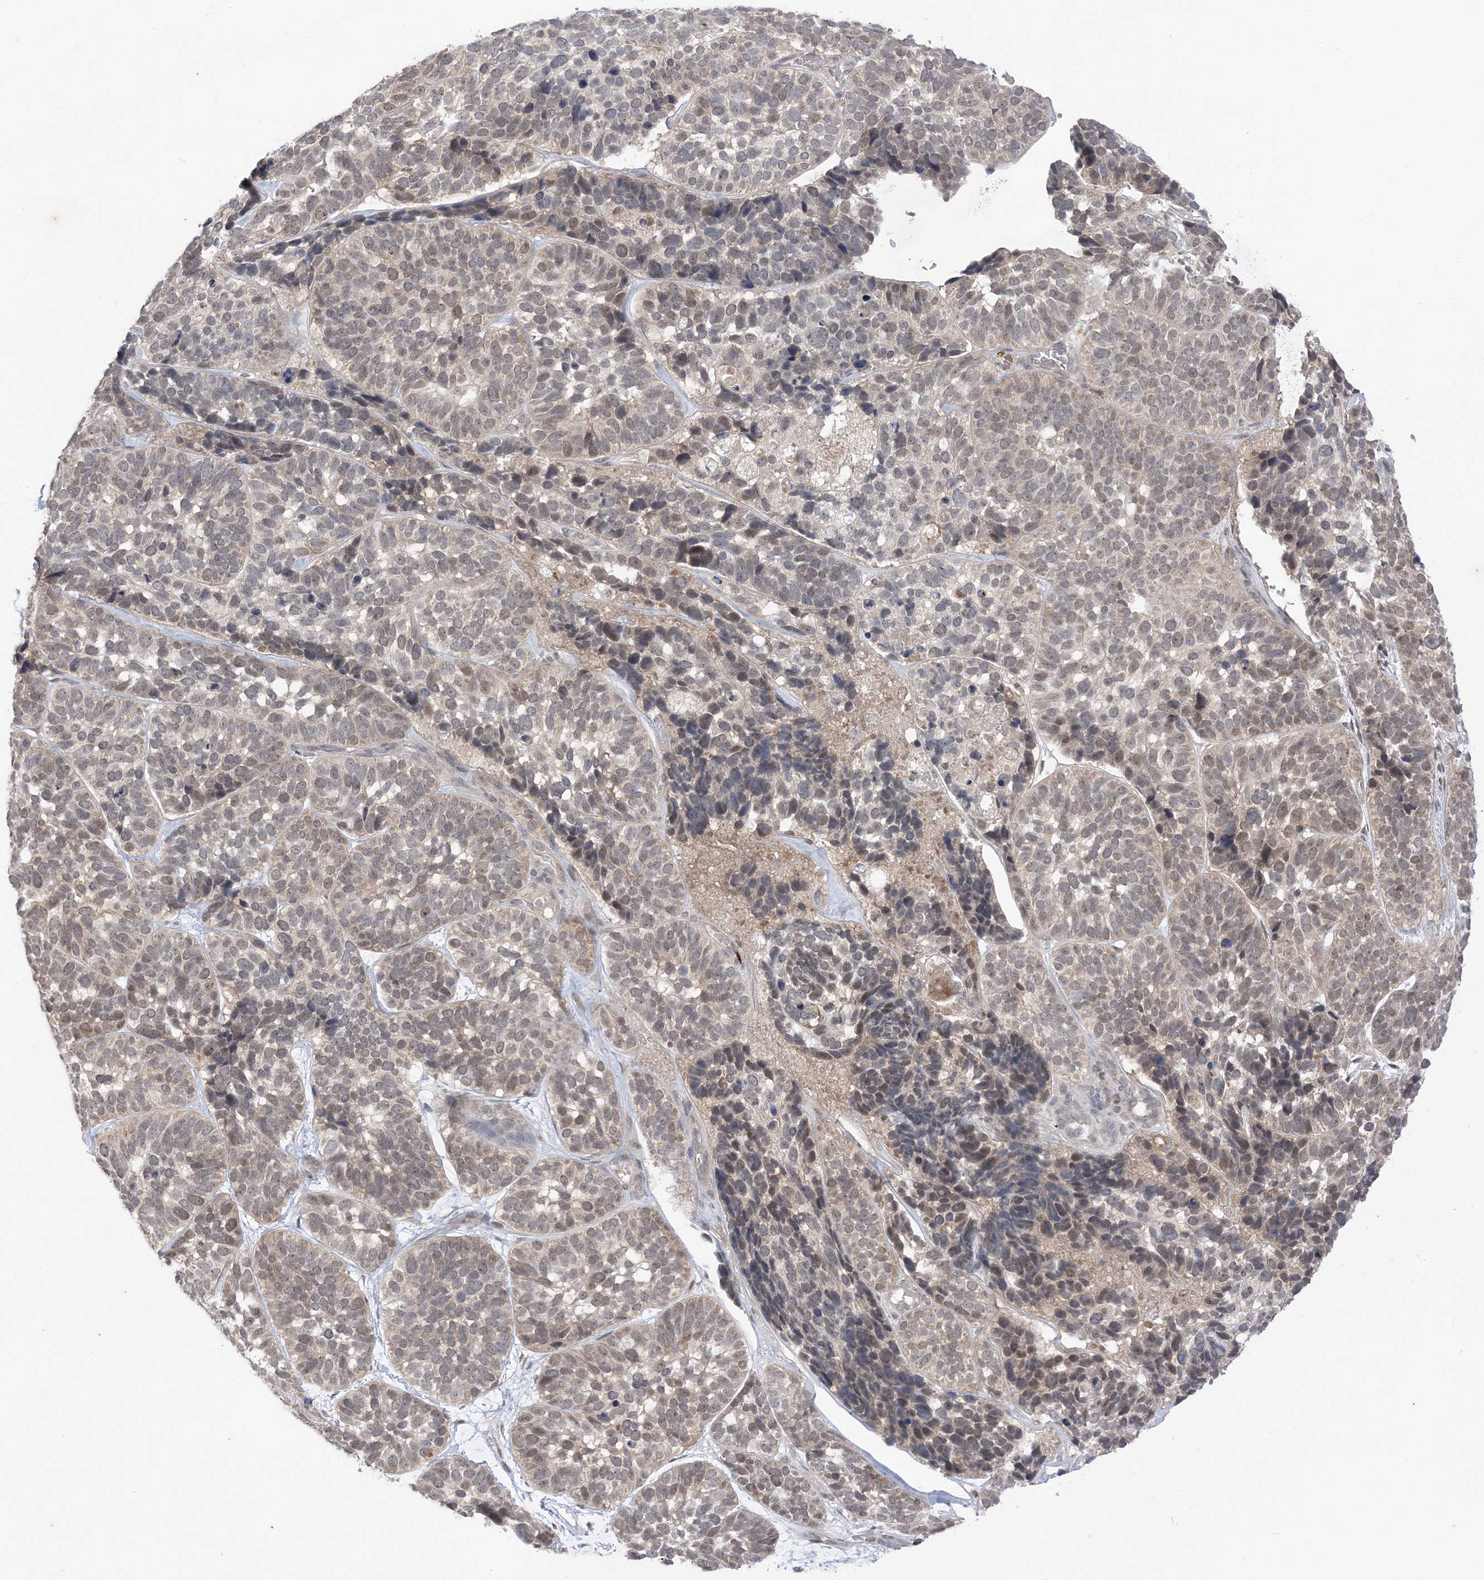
{"staining": {"intensity": "weak", "quantity": "25%-75%", "location": "nuclear"}, "tissue": "skin cancer", "cell_type": "Tumor cells", "image_type": "cancer", "snomed": [{"axis": "morphology", "description": "Basal cell carcinoma"}, {"axis": "topography", "description": "Skin"}], "caption": "Approximately 25%-75% of tumor cells in human basal cell carcinoma (skin) reveal weak nuclear protein staining as visualized by brown immunohistochemical staining.", "gene": "RANBP9", "patient": {"sex": "male", "age": 62}}